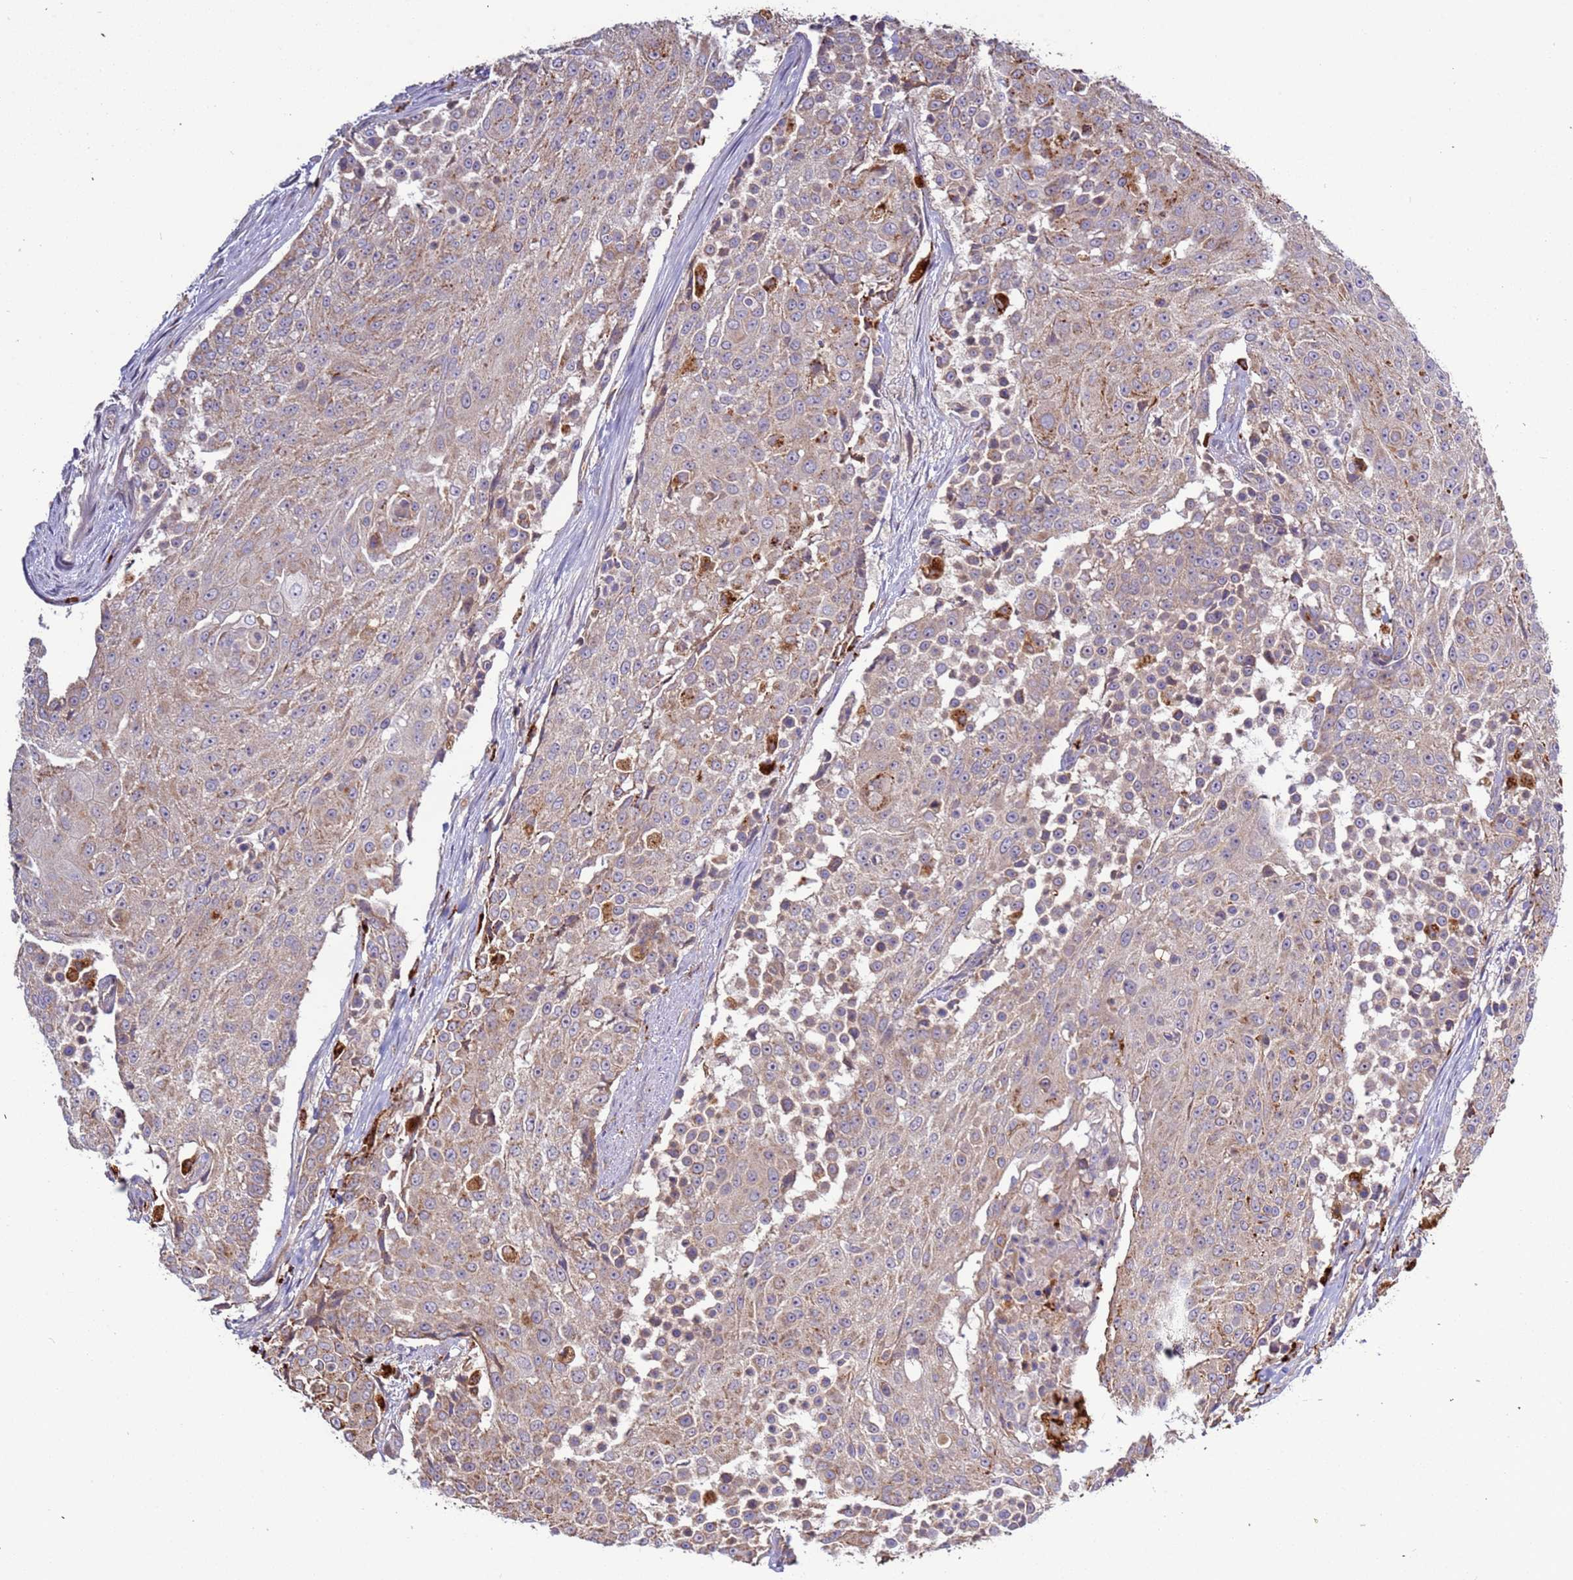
{"staining": {"intensity": "weak", "quantity": ">75%", "location": "cytoplasmic/membranous"}, "tissue": "urothelial cancer", "cell_type": "Tumor cells", "image_type": "cancer", "snomed": [{"axis": "morphology", "description": "Urothelial carcinoma, High grade"}, {"axis": "topography", "description": "Urinary bladder"}], "caption": "The micrograph shows immunohistochemical staining of urothelial cancer. There is weak cytoplasmic/membranous expression is appreciated in about >75% of tumor cells.", "gene": "VPS36", "patient": {"sex": "female", "age": 63}}